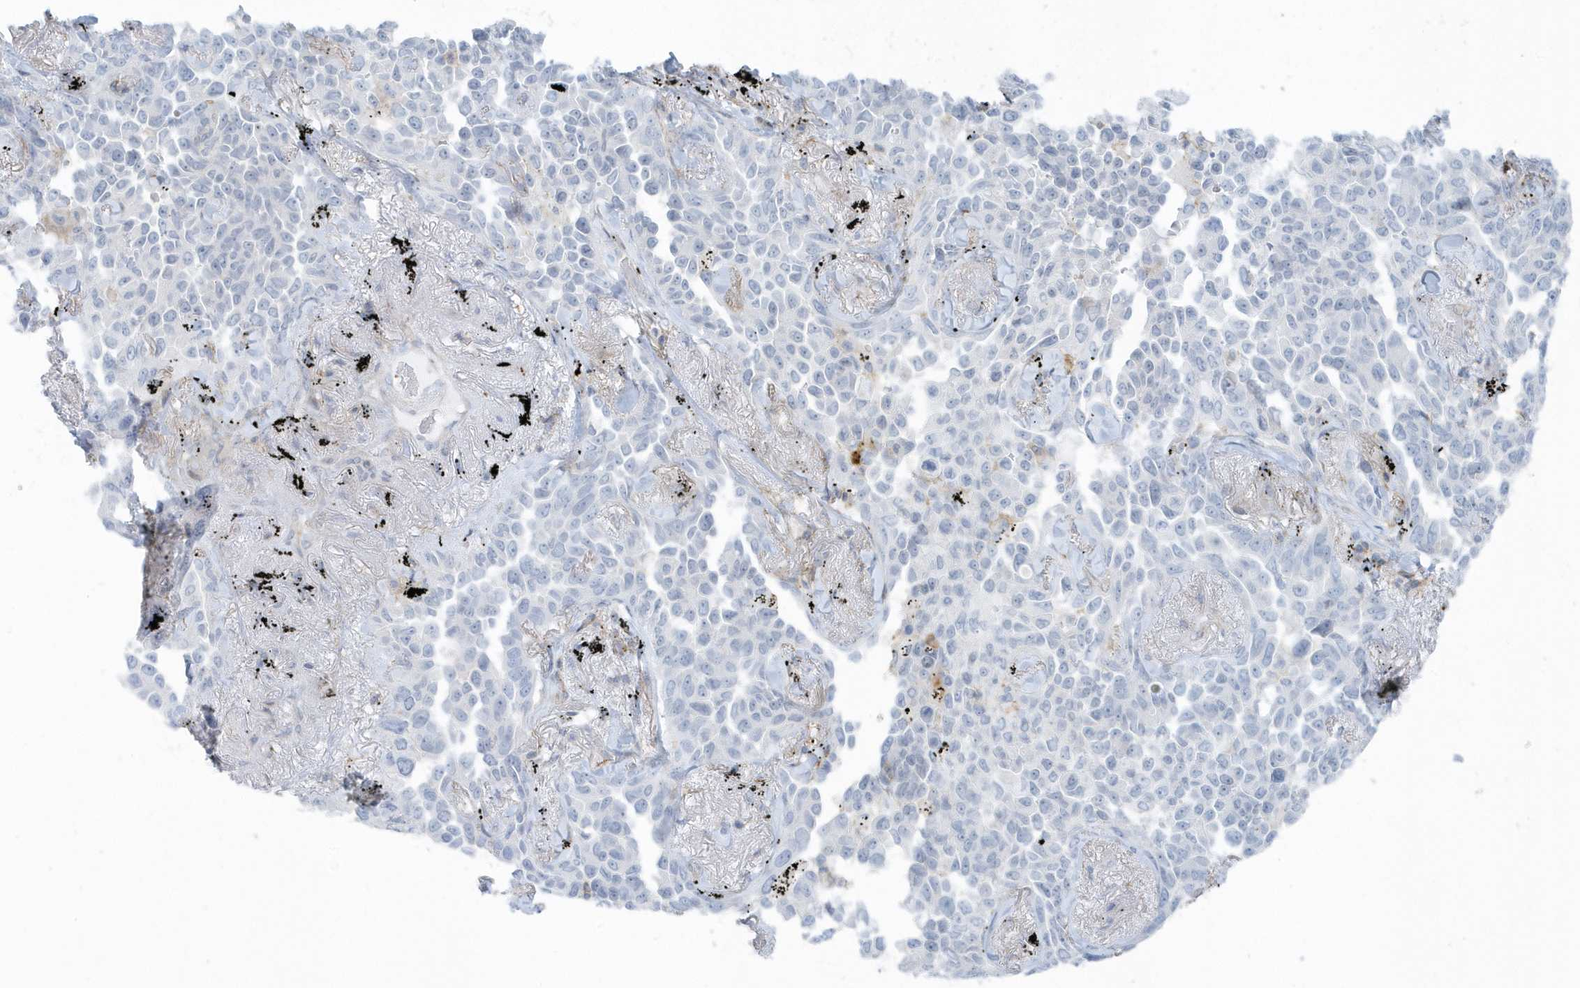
{"staining": {"intensity": "negative", "quantity": "none", "location": "none"}, "tissue": "lung cancer", "cell_type": "Tumor cells", "image_type": "cancer", "snomed": [{"axis": "morphology", "description": "Adenocarcinoma, NOS"}, {"axis": "topography", "description": "Lung"}], "caption": "Image shows no significant protein expression in tumor cells of lung cancer. The staining is performed using DAB (3,3'-diaminobenzidine) brown chromogen with nuclei counter-stained in using hematoxylin.", "gene": "CACNB2", "patient": {"sex": "female", "age": 67}}